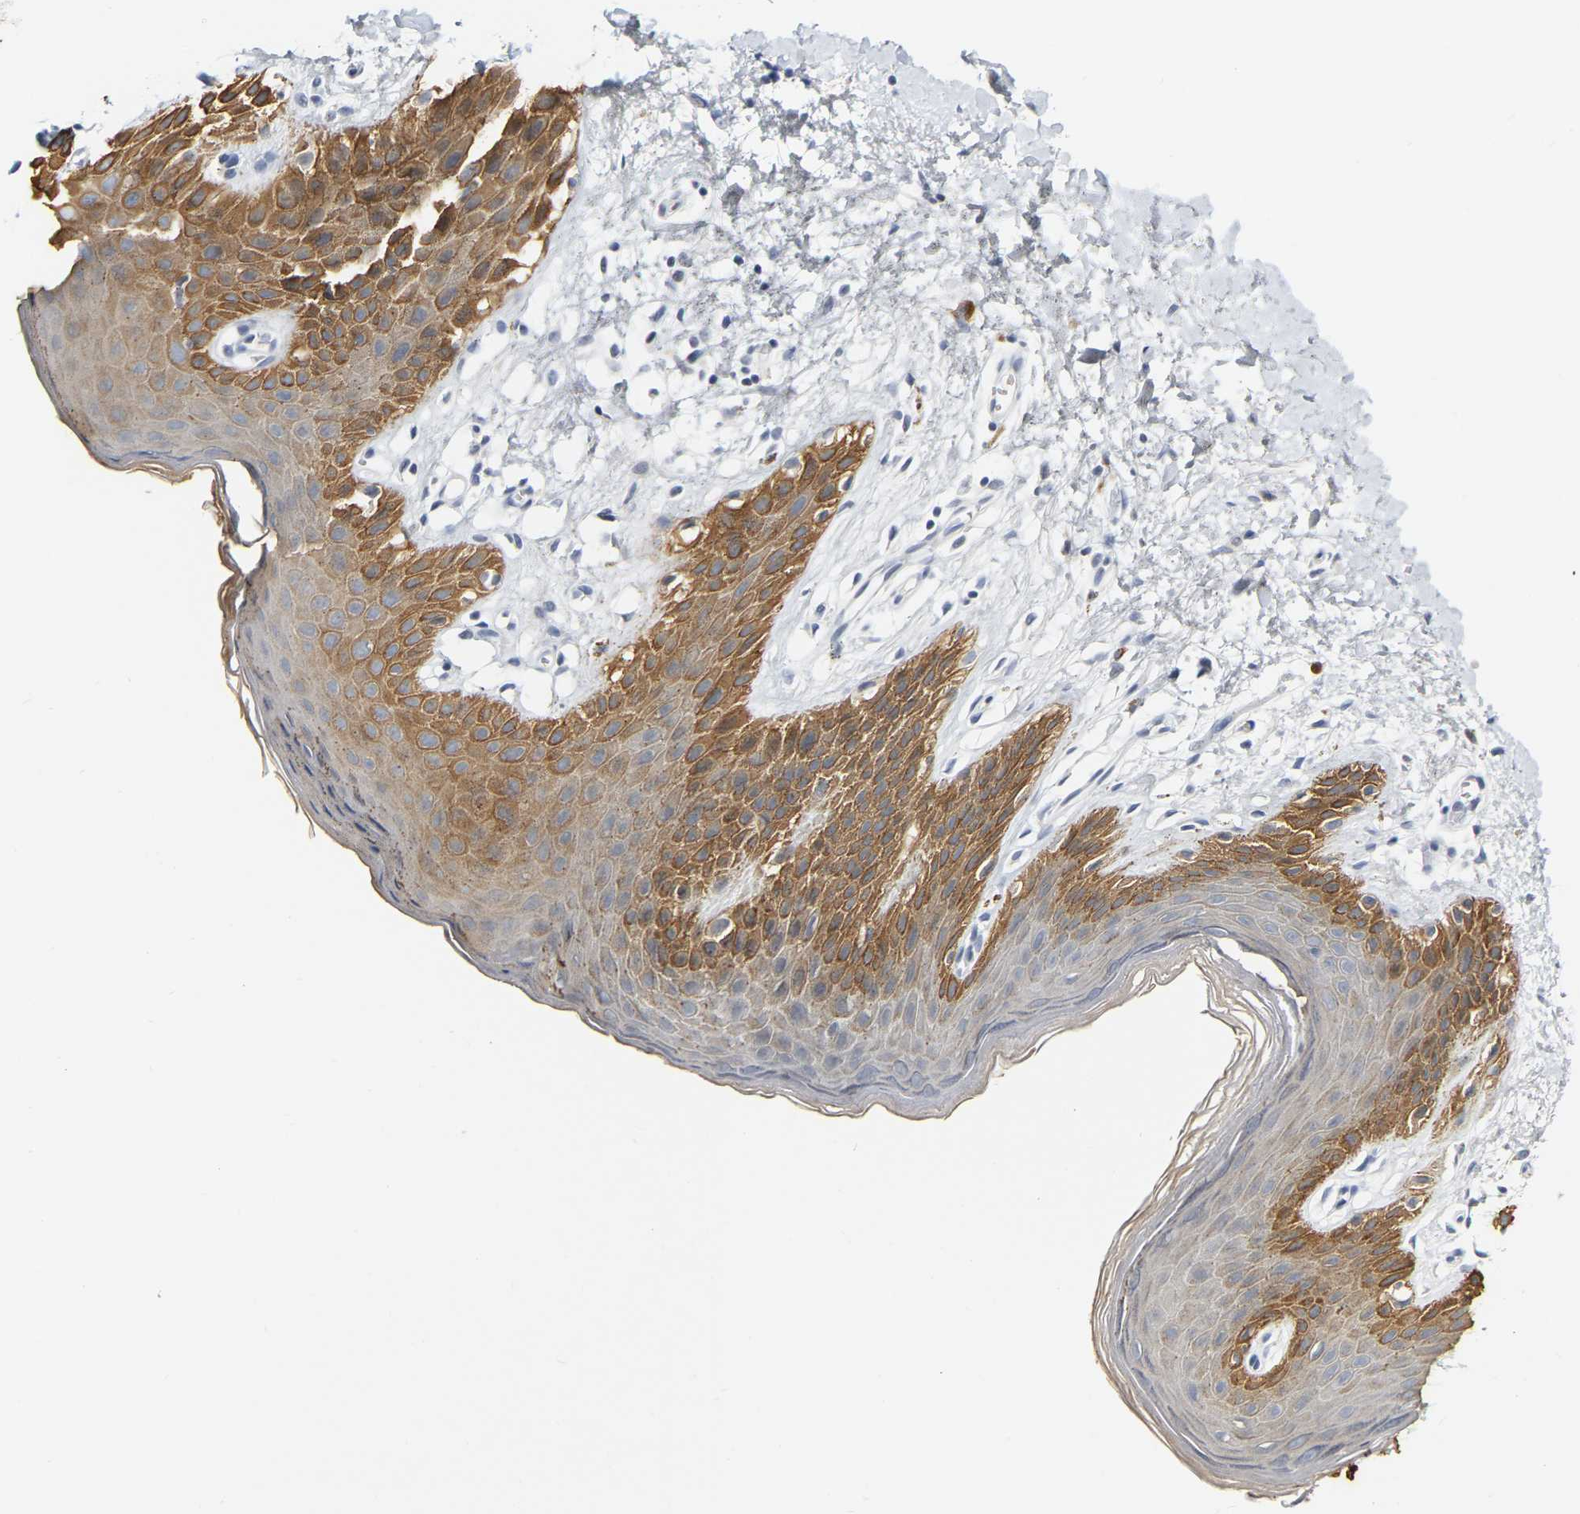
{"staining": {"intensity": "moderate", "quantity": "25%-75%", "location": "cytoplasmic/membranous"}, "tissue": "skin", "cell_type": "Epidermal cells", "image_type": "normal", "snomed": [{"axis": "morphology", "description": "Normal tissue, NOS"}, {"axis": "topography", "description": "Anal"}], "caption": "Human skin stained with a brown dye exhibits moderate cytoplasmic/membranous positive staining in about 25%-75% of epidermal cells.", "gene": "KRT76", "patient": {"sex": "male", "age": 44}}